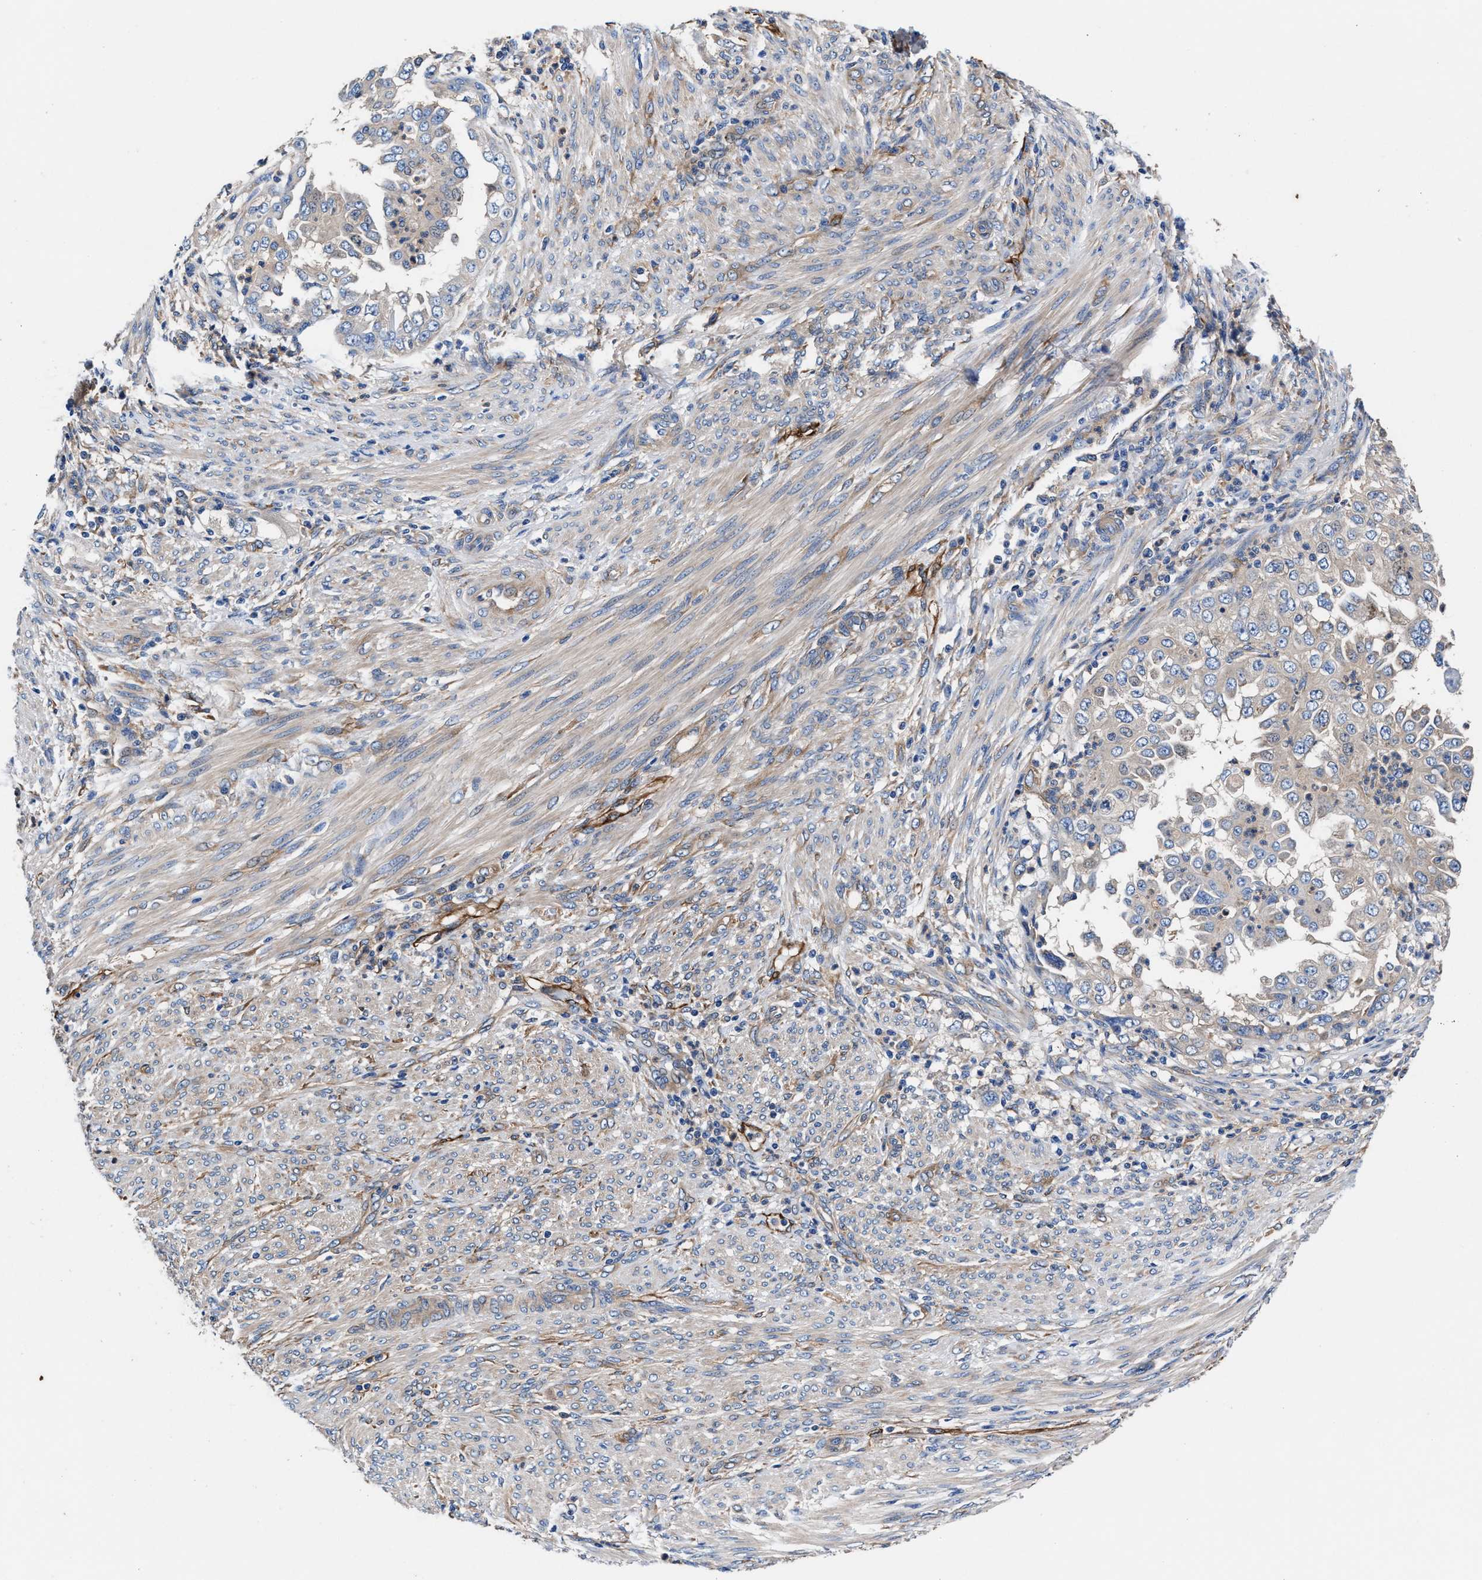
{"staining": {"intensity": "negative", "quantity": "none", "location": "none"}, "tissue": "endometrial cancer", "cell_type": "Tumor cells", "image_type": "cancer", "snomed": [{"axis": "morphology", "description": "Adenocarcinoma, NOS"}, {"axis": "topography", "description": "Endometrium"}], "caption": "Tumor cells are negative for brown protein staining in adenocarcinoma (endometrial).", "gene": "SH3GL1", "patient": {"sex": "female", "age": 85}}